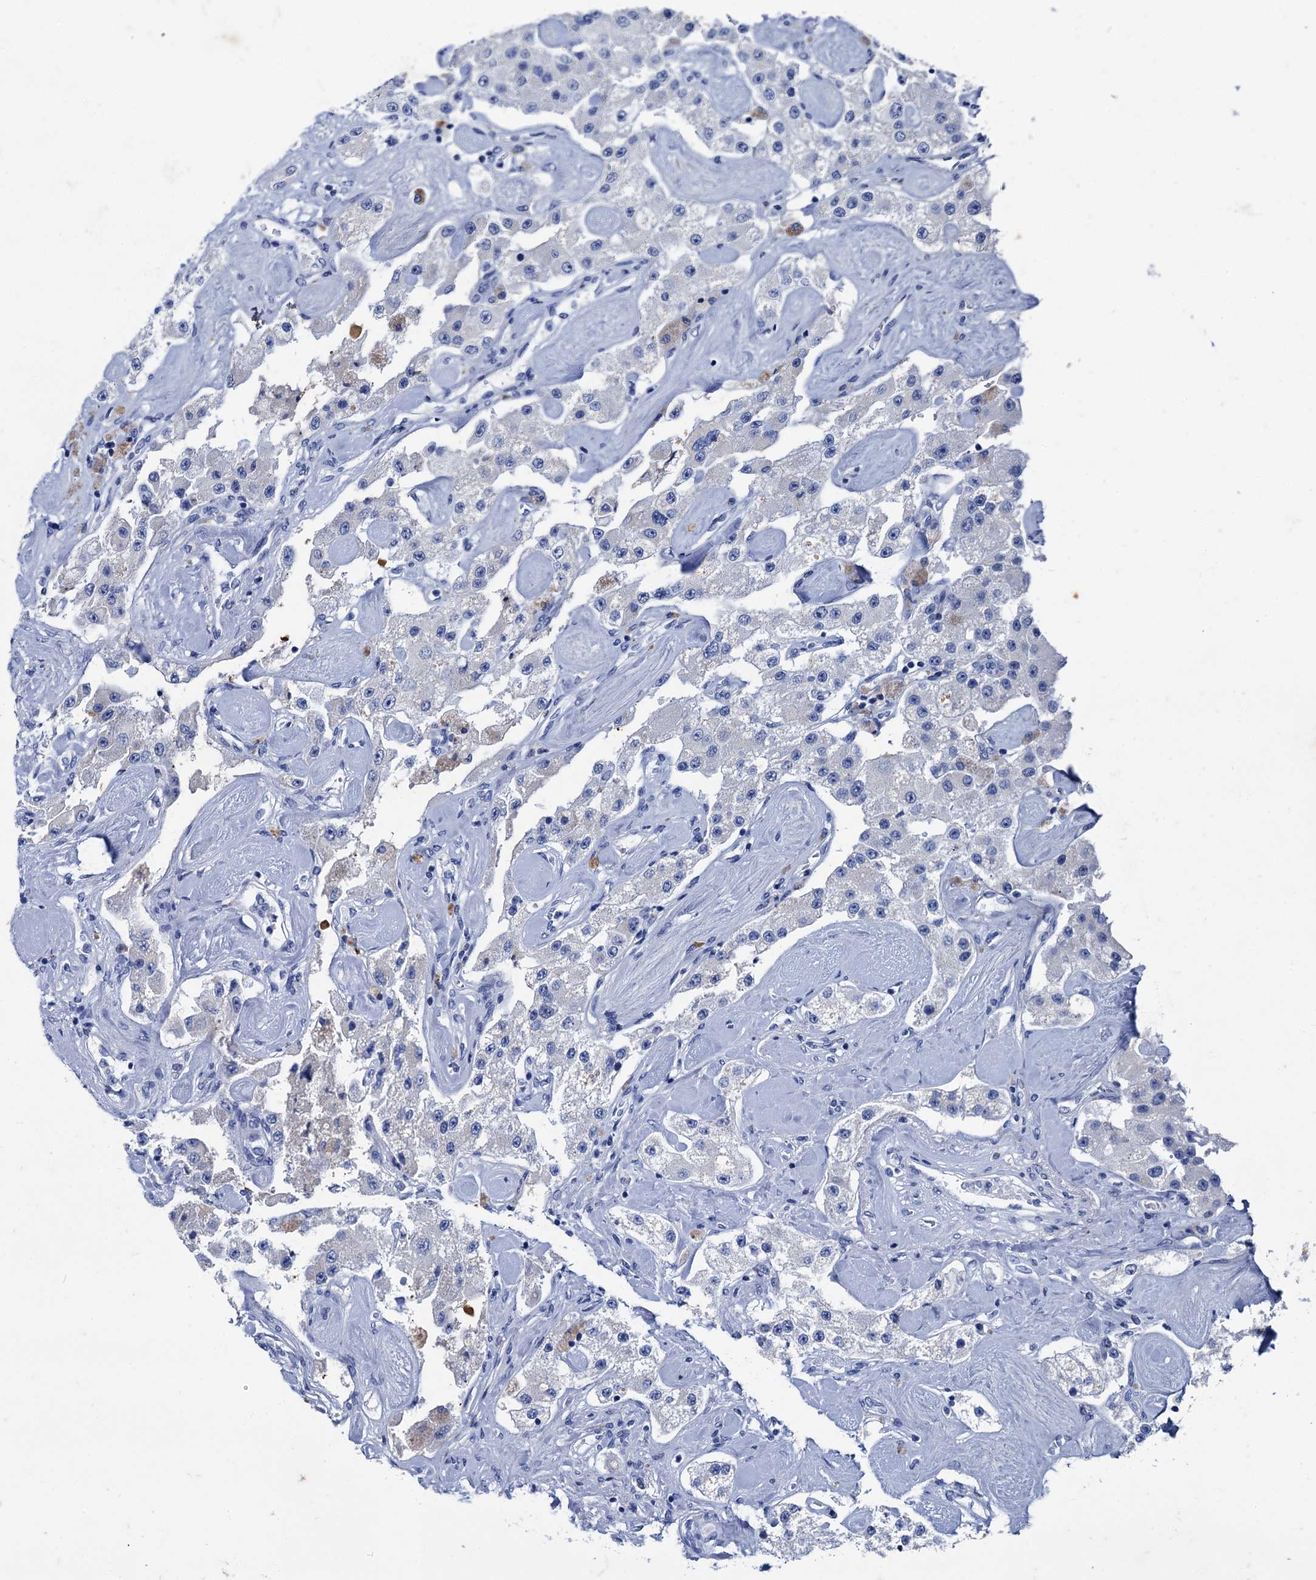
{"staining": {"intensity": "negative", "quantity": "none", "location": "none"}, "tissue": "carcinoid", "cell_type": "Tumor cells", "image_type": "cancer", "snomed": [{"axis": "morphology", "description": "Carcinoid, malignant, NOS"}, {"axis": "topography", "description": "Pancreas"}], "caption": "Protein analysis of malignant carcinoid demonstrates no significant positivity in tumor cells.", "gene": "TMEM72", "patient": {"sex": "male", "age": 41}}